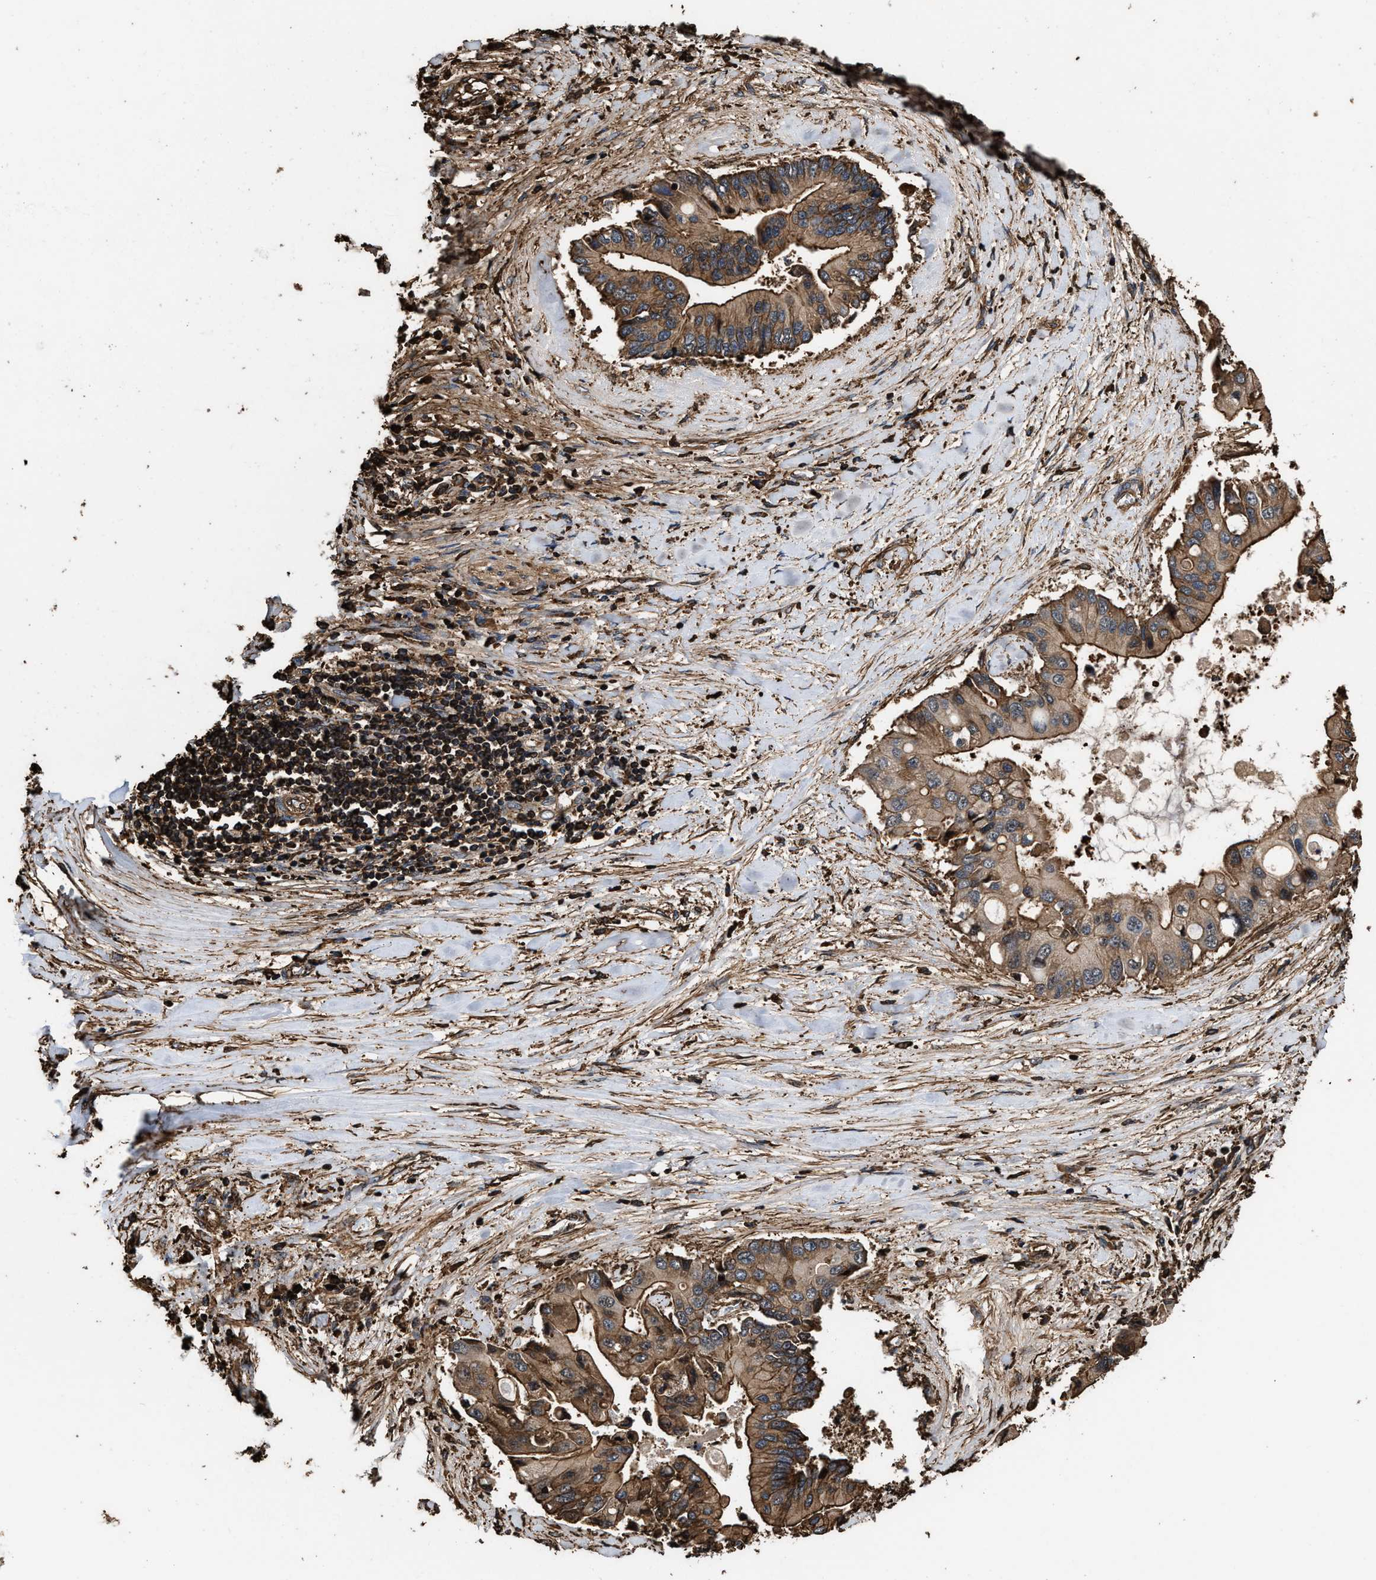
{"staining": {"intensity": "moderate", "quantity": ">75%", "location": "cytoplasmic/membranous"}, "tissue": "liver cancer", "cell_type": "Tumor cells", "image_type": "cancer", "snomed": [{"axis": "morphology", "description": "Cholangiocarcinoma"}, {"axis": "topography", "description": "Liver"}], "caption": "Approximately >75% of tumor cells in cholangiocarcinoma (liver) demonstrate moderate cytoplasmic/membranous protein staining as visualized by brown immunohistochemical staining.", "gene": "KBTBD2", "patient": {"sex": "male", "age": 50}}